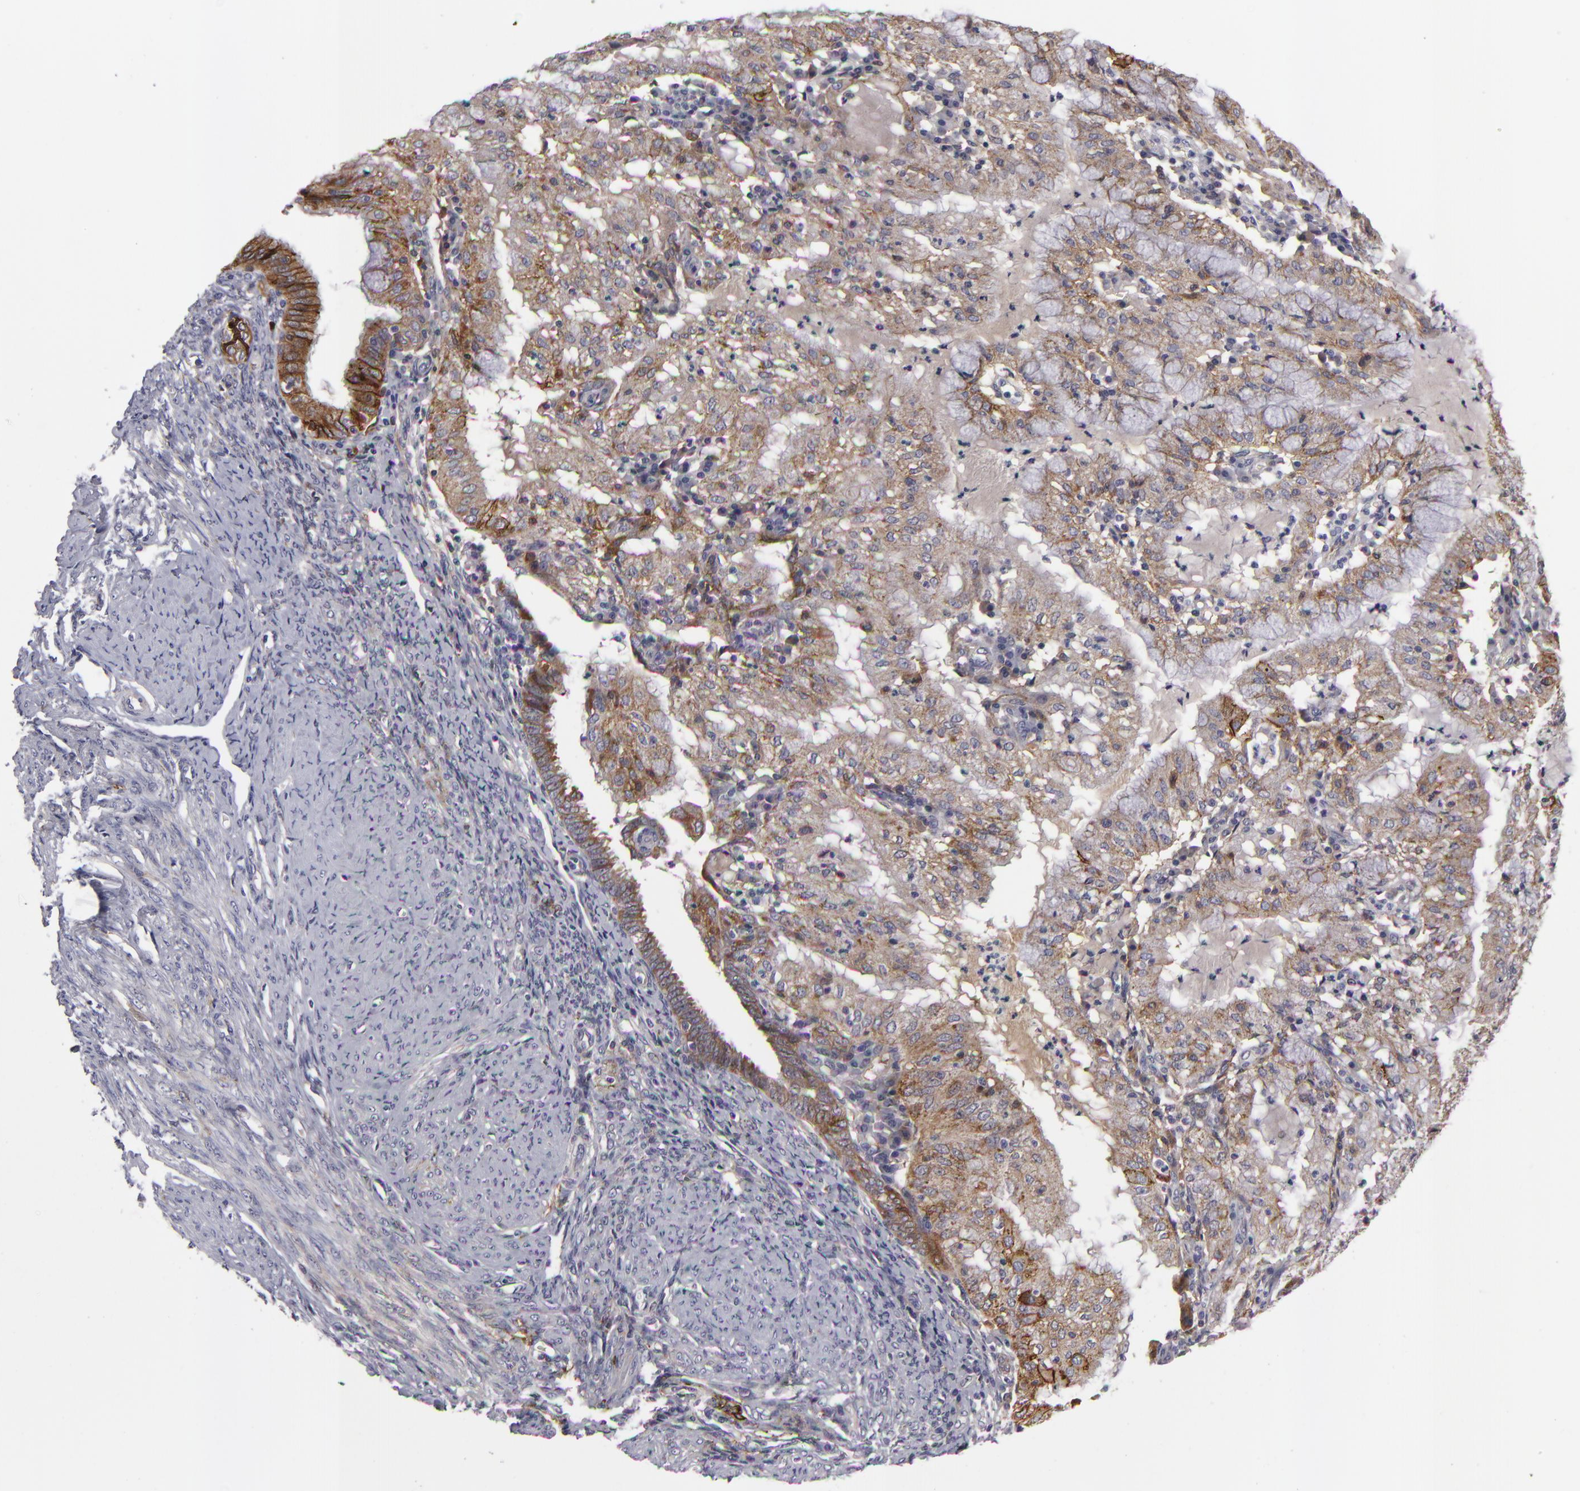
{"staining": {"intensity": "weak", "quantity": "25%-75%", "location": "cytoplasmic/membranous"}, "tissue": "endometrial cancer", "cell_type": "Tumor cells", "image_type": "cancer", "snomed": [{"axis": "morphology", "description": "Adenocarcinoma, NOS"}, {"axis": "topography", "description": "Endometrium"}], "caption": "A low amount of weak cytoplasmic/membranous positivity is present in about 25%-75% of tumor cells in adenocarcinoma (endometrial) tissue. (Brightfield microscopy of DAB IHC at high magnification).", "gene": "ALCAM", "patient": {"sex": "female", "age": 63}}